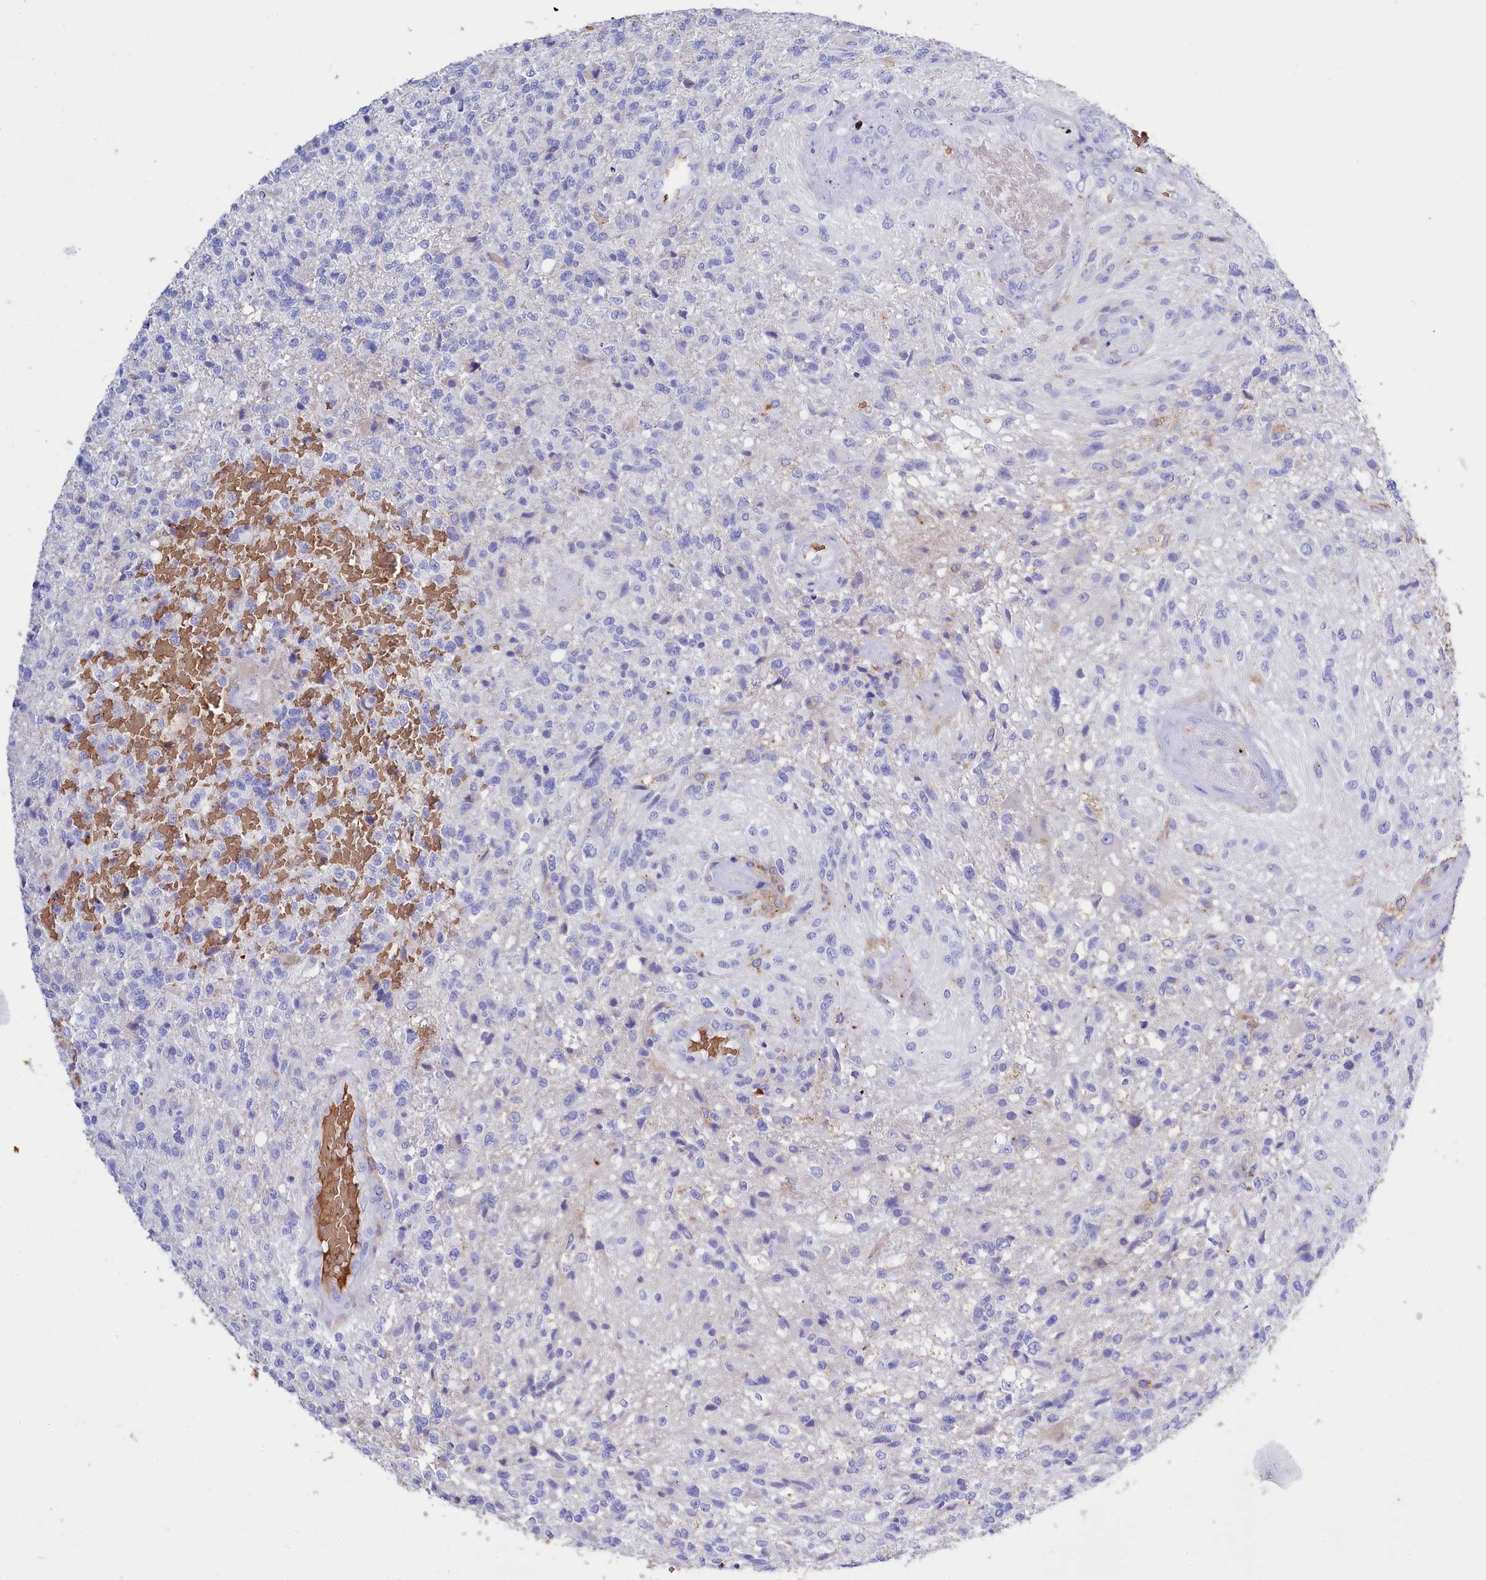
{"staining": {"intensity": "negative", "quantity": "none", "location": "none"}, "tissue": "glioma", "cell_type": "Tumor cells", "image_type": "cancer", "snomed": [{"axis": "morphology", "description": "Glioma, malignant, High grade"}, {"axis": "topography", "description": "Brain"}], "caption": "Immunohistochemical staining of human malignant high-grade glioma reveals no significant expression in tumor cells.", "gene": "RPUSD3", "patient": {"sex": "male", "age": 56}}